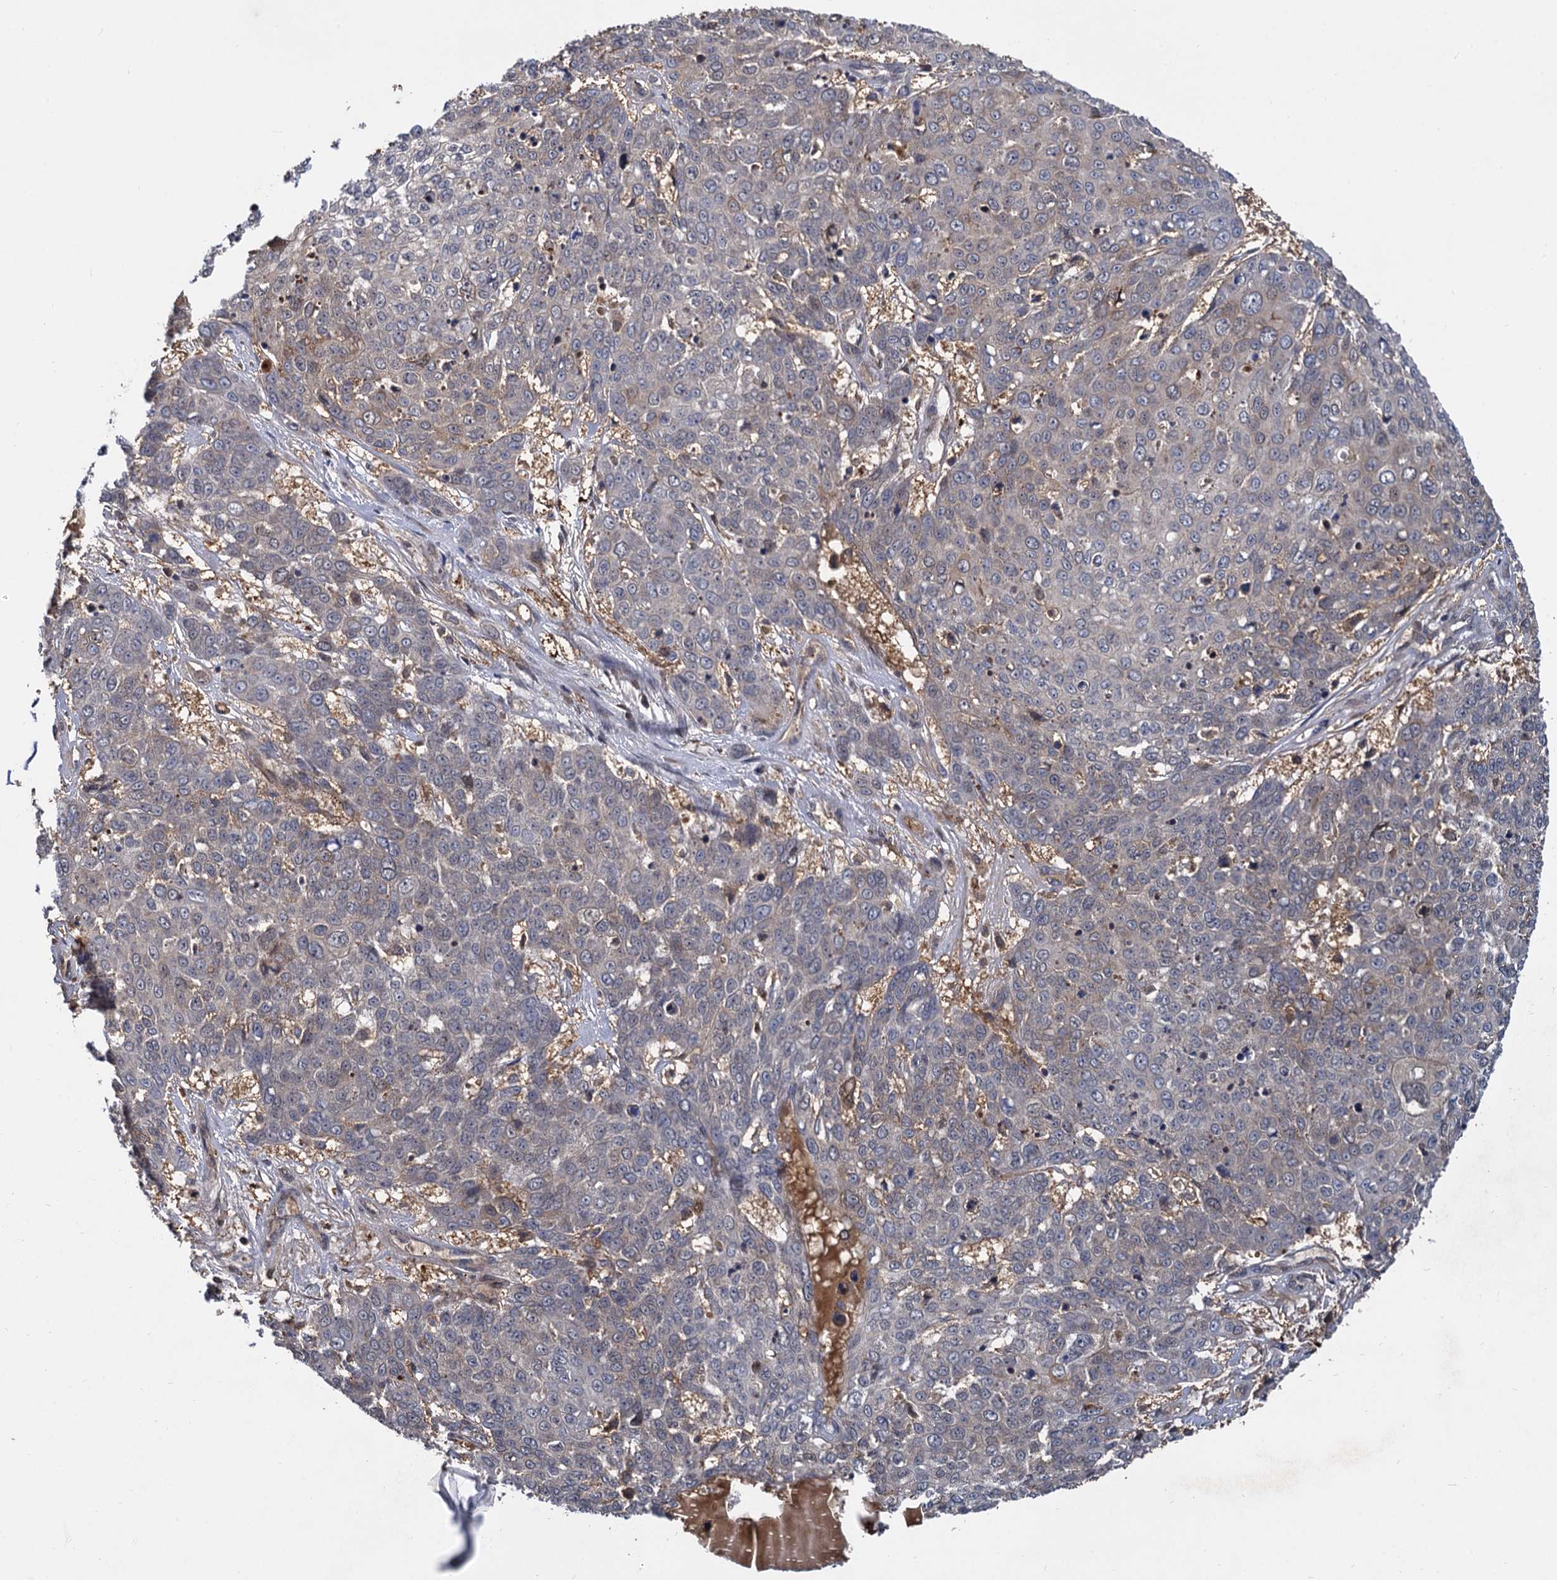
{"staining": {"intensity": "weak", "quantity": "<25%", "location": "cytoplasmic/membranous"}, "tissue": "skin cancer", "cell_type": "Tumor cells", "image_type": "cancer", "snomed": [{"axis": "morphology", "description": "Squamous cell carcinoma, NOS"}, {"axis": "topography", "description": "Skin"}], "caption": "This is a micrograph of IHC staining of skin cancer, which shows no staining in tumor cells.", "gene": "SELENOP", "patient": {"sex": "male", "age": 71}}